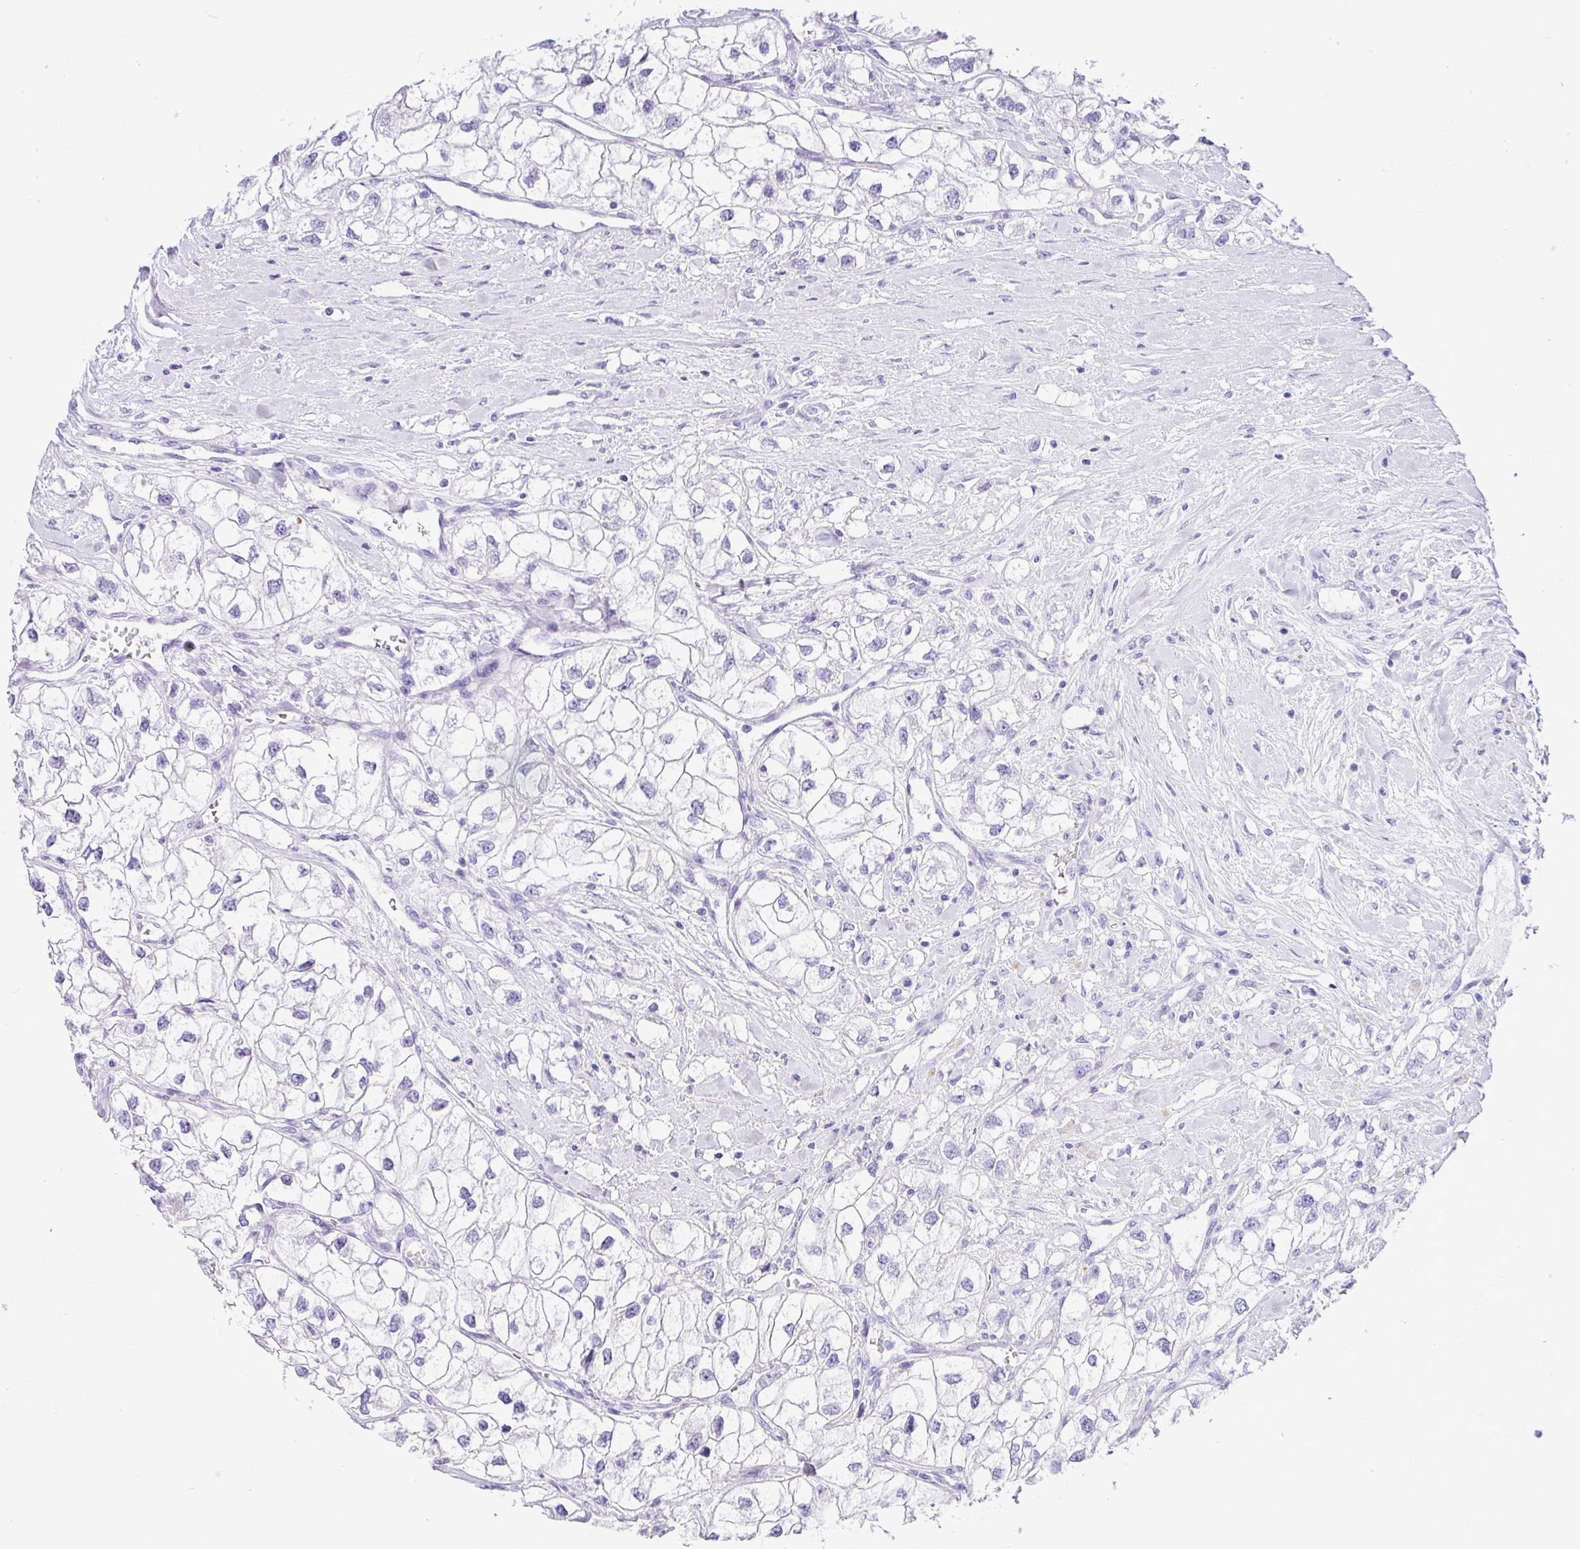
{"staining": {"intensity": "negative", "quantity": "none", "location": "none"}, "tissue": "renal cancer", "cell_type": "Tumor cells", "image_type": "cancer", "snomed": [{"axis": "morphology", "description": "Adenocarcinoma, NOS"}, {"axis": "topography", "description": "Kidney"}], "caption": "Immunohistochemistry (IHC) of human renal cancer (adenocarcinoma) exhibits no expression in tumor cells.", "gene": "ZG16", "patient": {"sex": "male", "age": 59}}